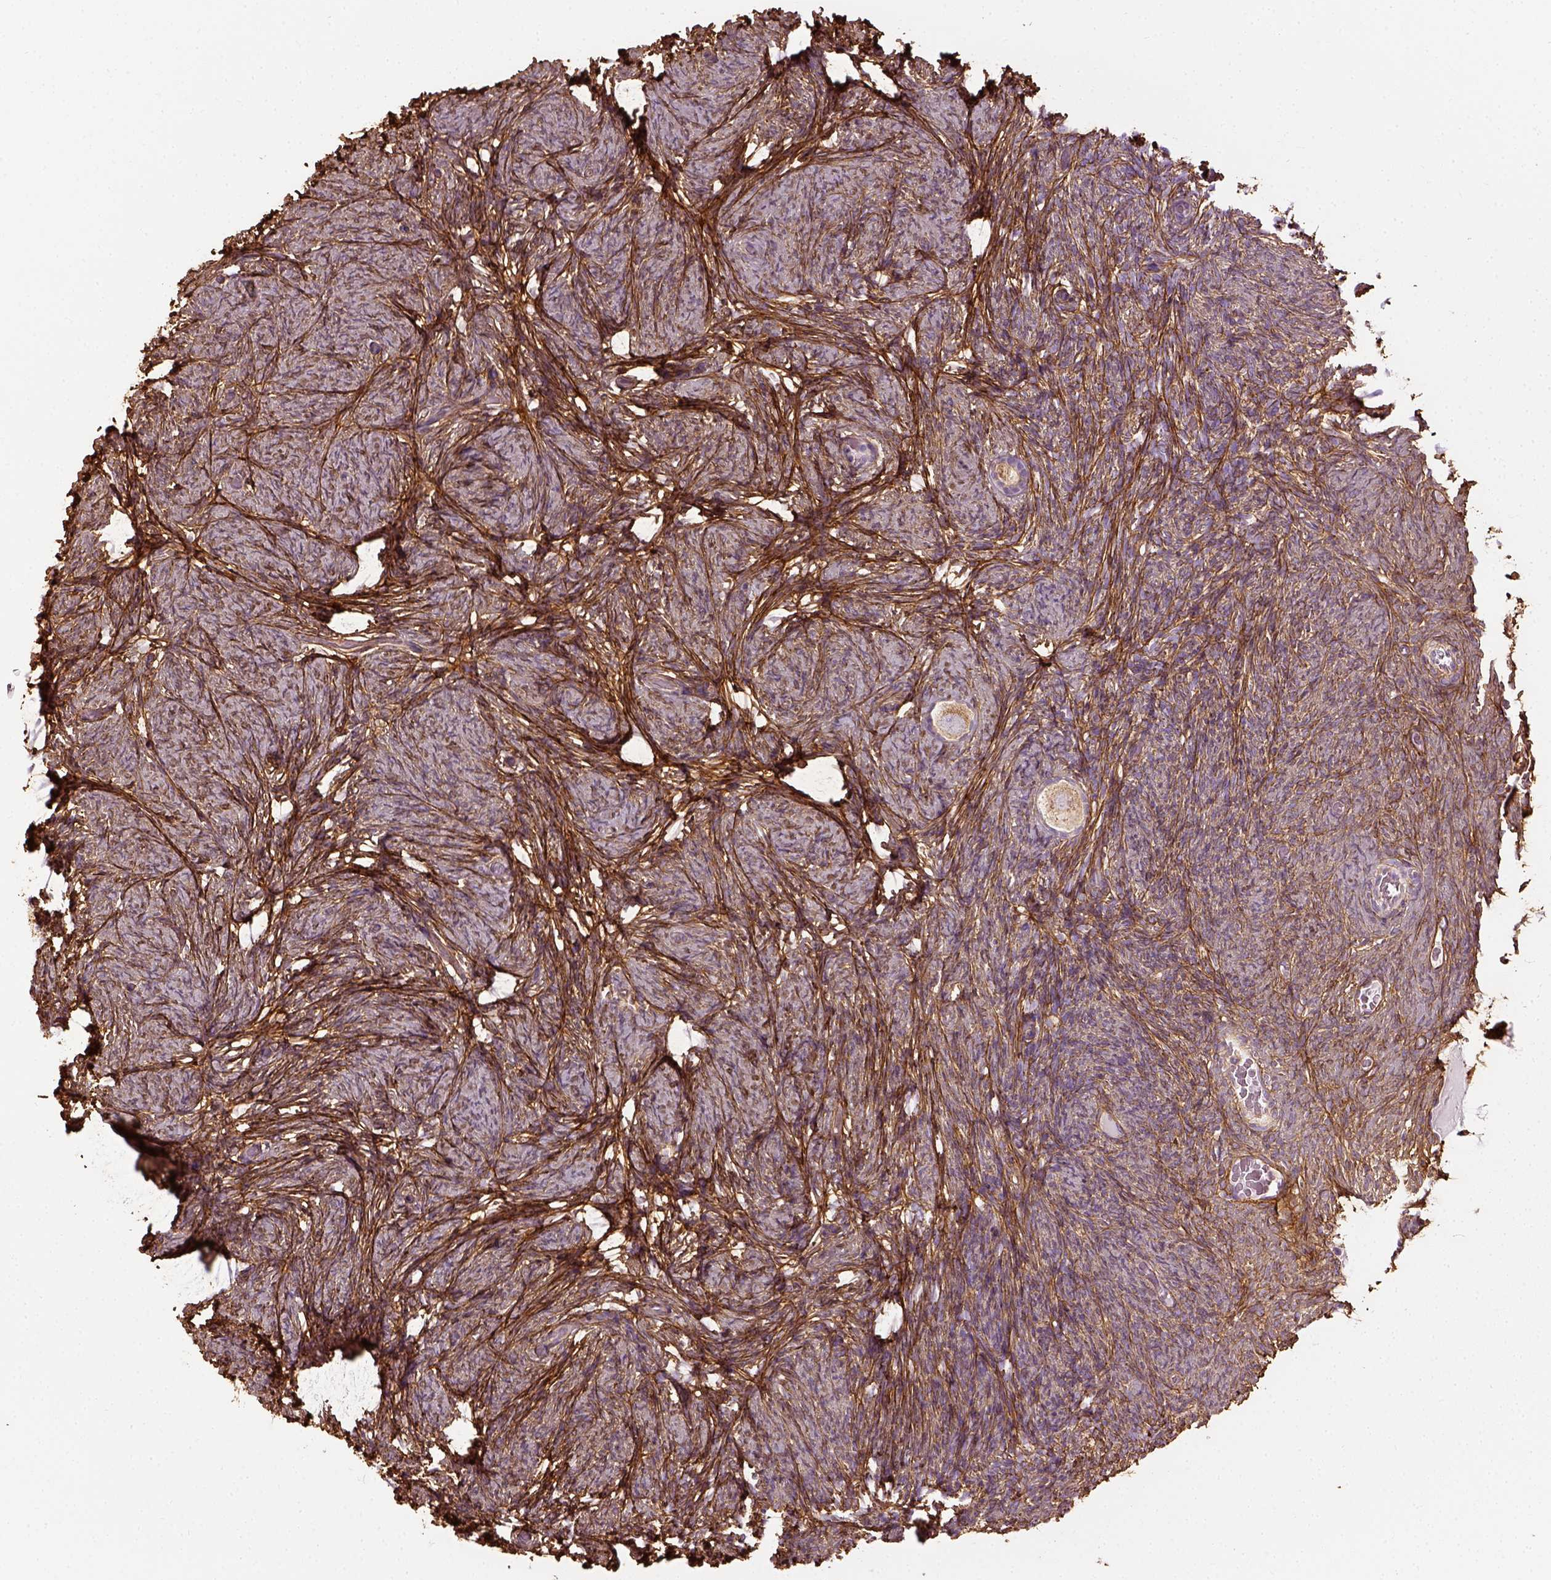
{"staining": {"intensity": "weak", "quantity": ">75%", "location": "cytoplasmic/membranous"}, "tissue": "ovary", "cell_type": "Follicle cells", "image_type": "normal", "snomed": [{"axis": "morphology", "description": "Normal tissue, NOS"}, {"axis": "topography", "description": "Ovary"}], "caption": "Immunohistochemistry (IHC) staining of normal ovary, which shows low levels of weak cytoplasmic/membranous positivity in about >75% of follicle cells indicating weak cytoplasmic/membranous protein positivity. The staining was performed using DAB (brown) for protein detection and nuclei were counterstained in hematoxylin (blue).", "gene": "COL6A2", "patient": {"sex": "female", "age": 34}}